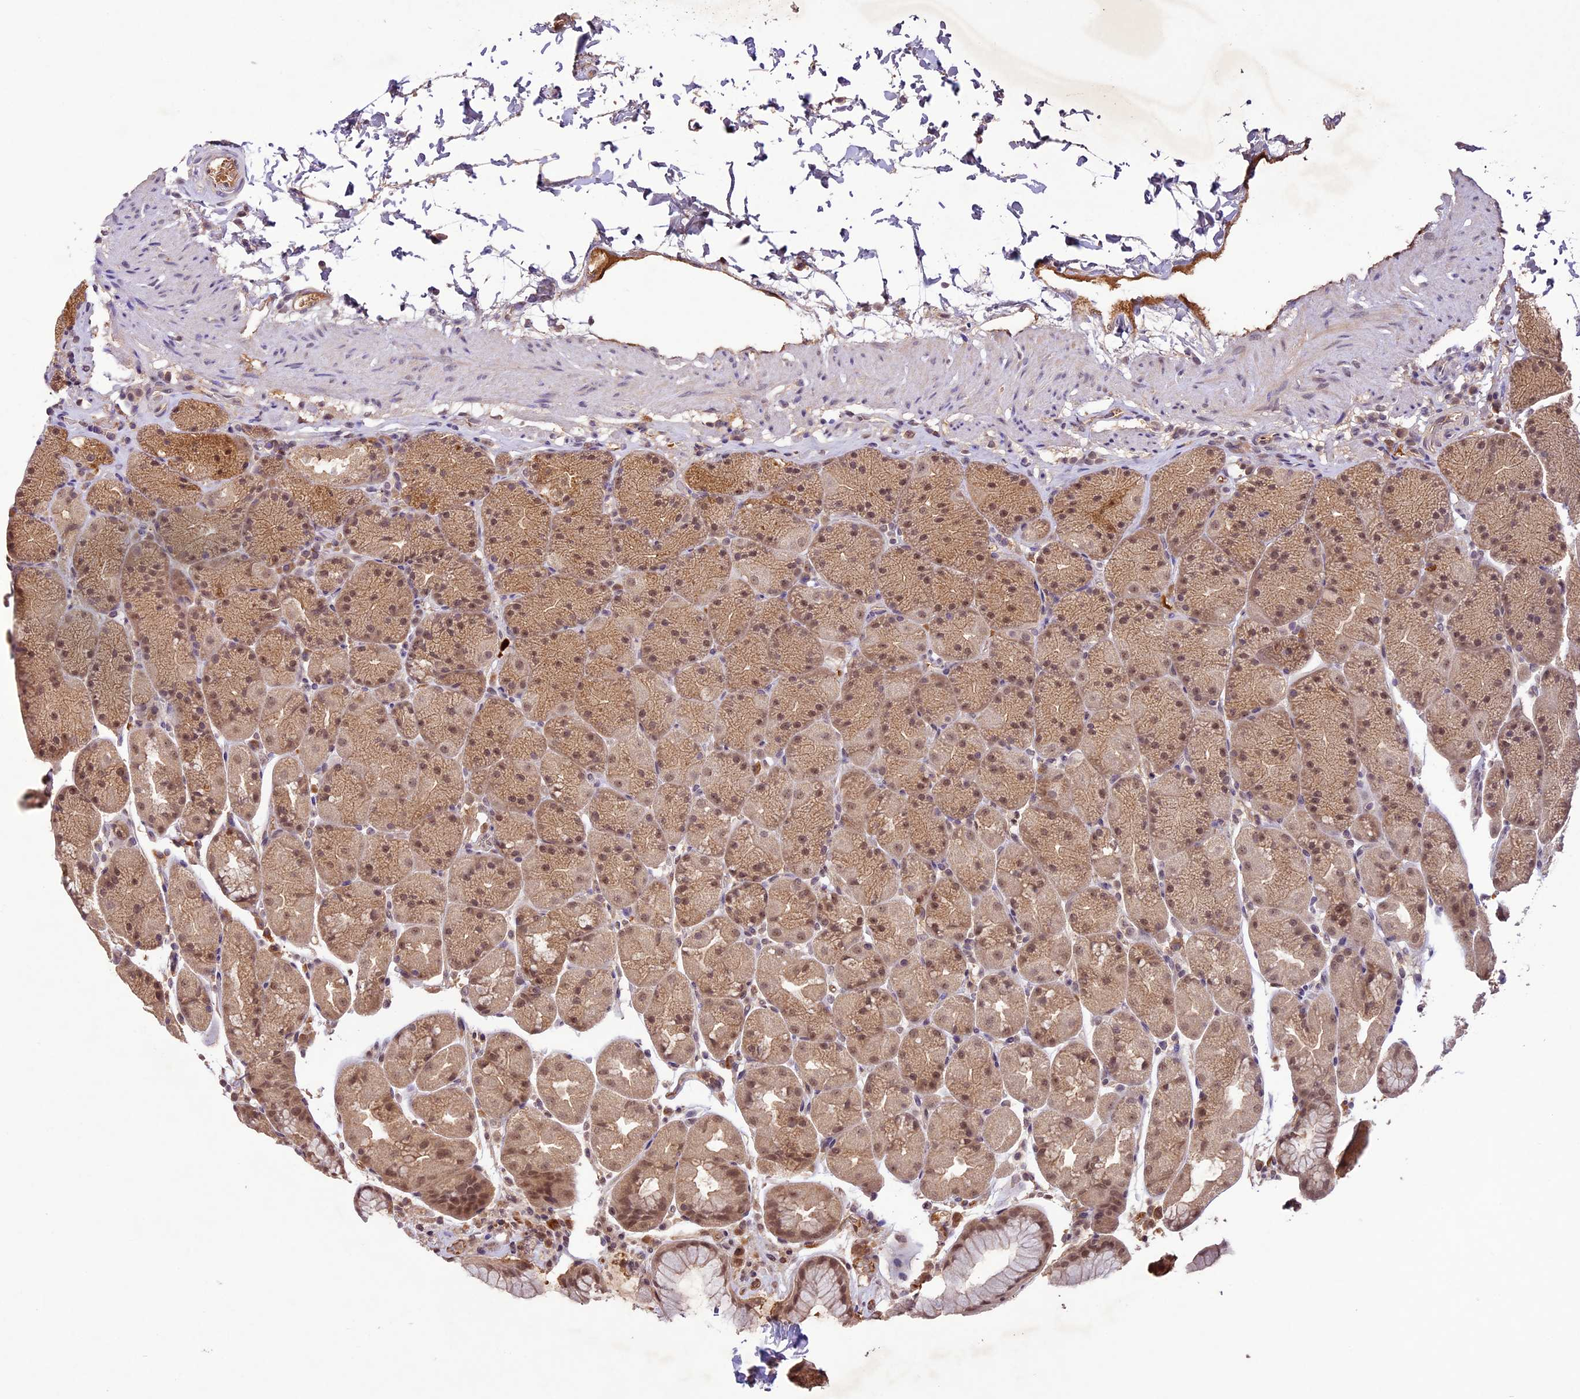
{"staining": {"intensity": "moderate", "quantity": ">75%", "location": "cytoplasmic/membranous,nuclear"}, "tissue": "stomach", "cell_type": "Glandular cells", "image_type": "normal", "snomed": [{"axis": "morphology", "description": "Normal tissue, NOS"}, {"axis": "topography", "description": "Stomach, upper"}, {"axis": "topography", "description": "Stomach, lower"}], "caption": "Stomach stained with a brown dye reveals moderate cytoplasmic/membranous,nuclear positive positivity in approximately >75% of glandular cells.", "gene": "ATP10A", "patient": {"sex": "male", "age": 67}}